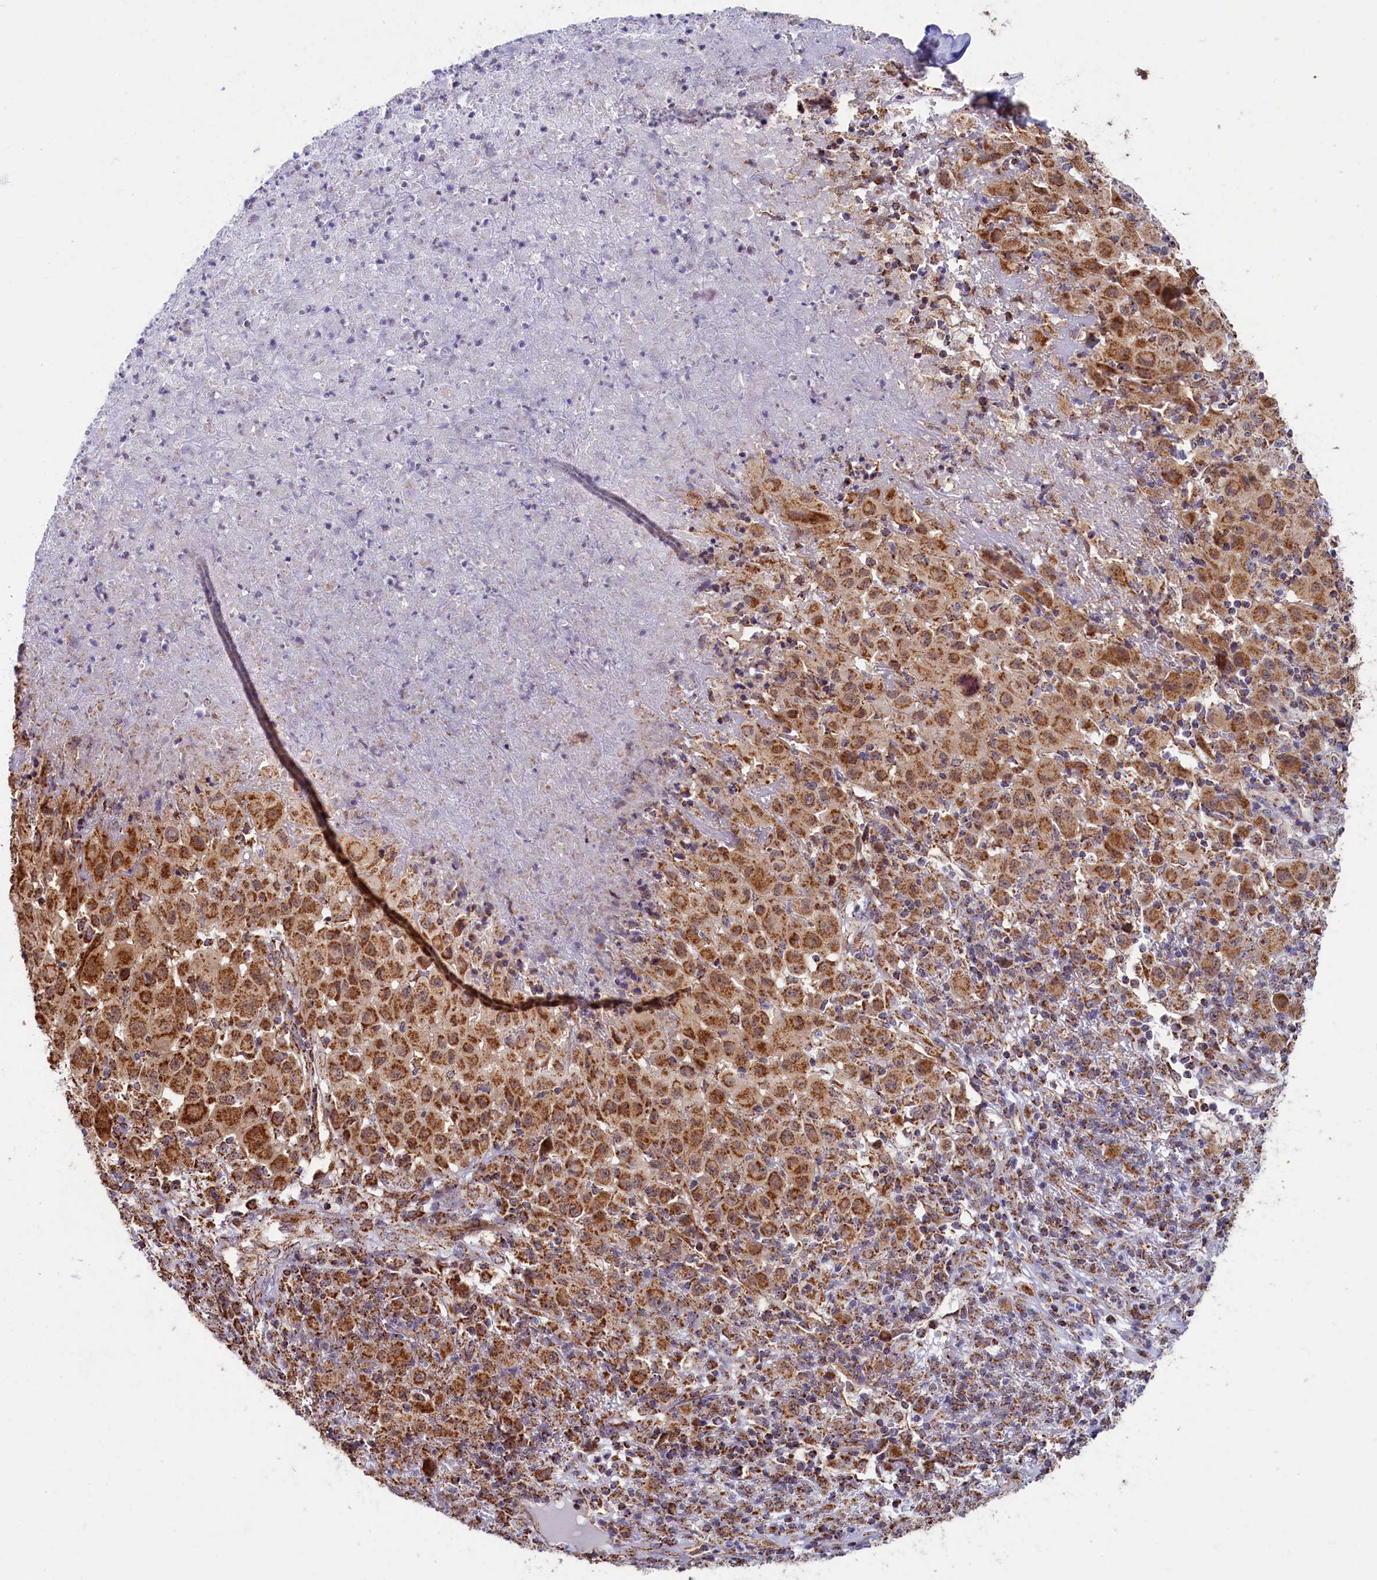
{"staining": {"intensity": "moderate", "quantity": ">75%", "location": "cytoplasmic/membranous"}, "tissue": "melanoma", "cell_type": "Tumor cells", "image_type": "cancer", "snomed": [{"axis": "morphology", "description": "Malignant melanoma, NOS"}, {"axis": "topography", "description": "Skin"}], "caption": "Immunohistochemical staining of melanoma displays medium levels of moderate cytoplasmic/membranous protein staining in approximately >75% of tumor cells. The protein of interest is shown in brown color, while the nuclei are stained blue.", "gene": "SPR", "patient": {"sex": "male", "age": 73}}